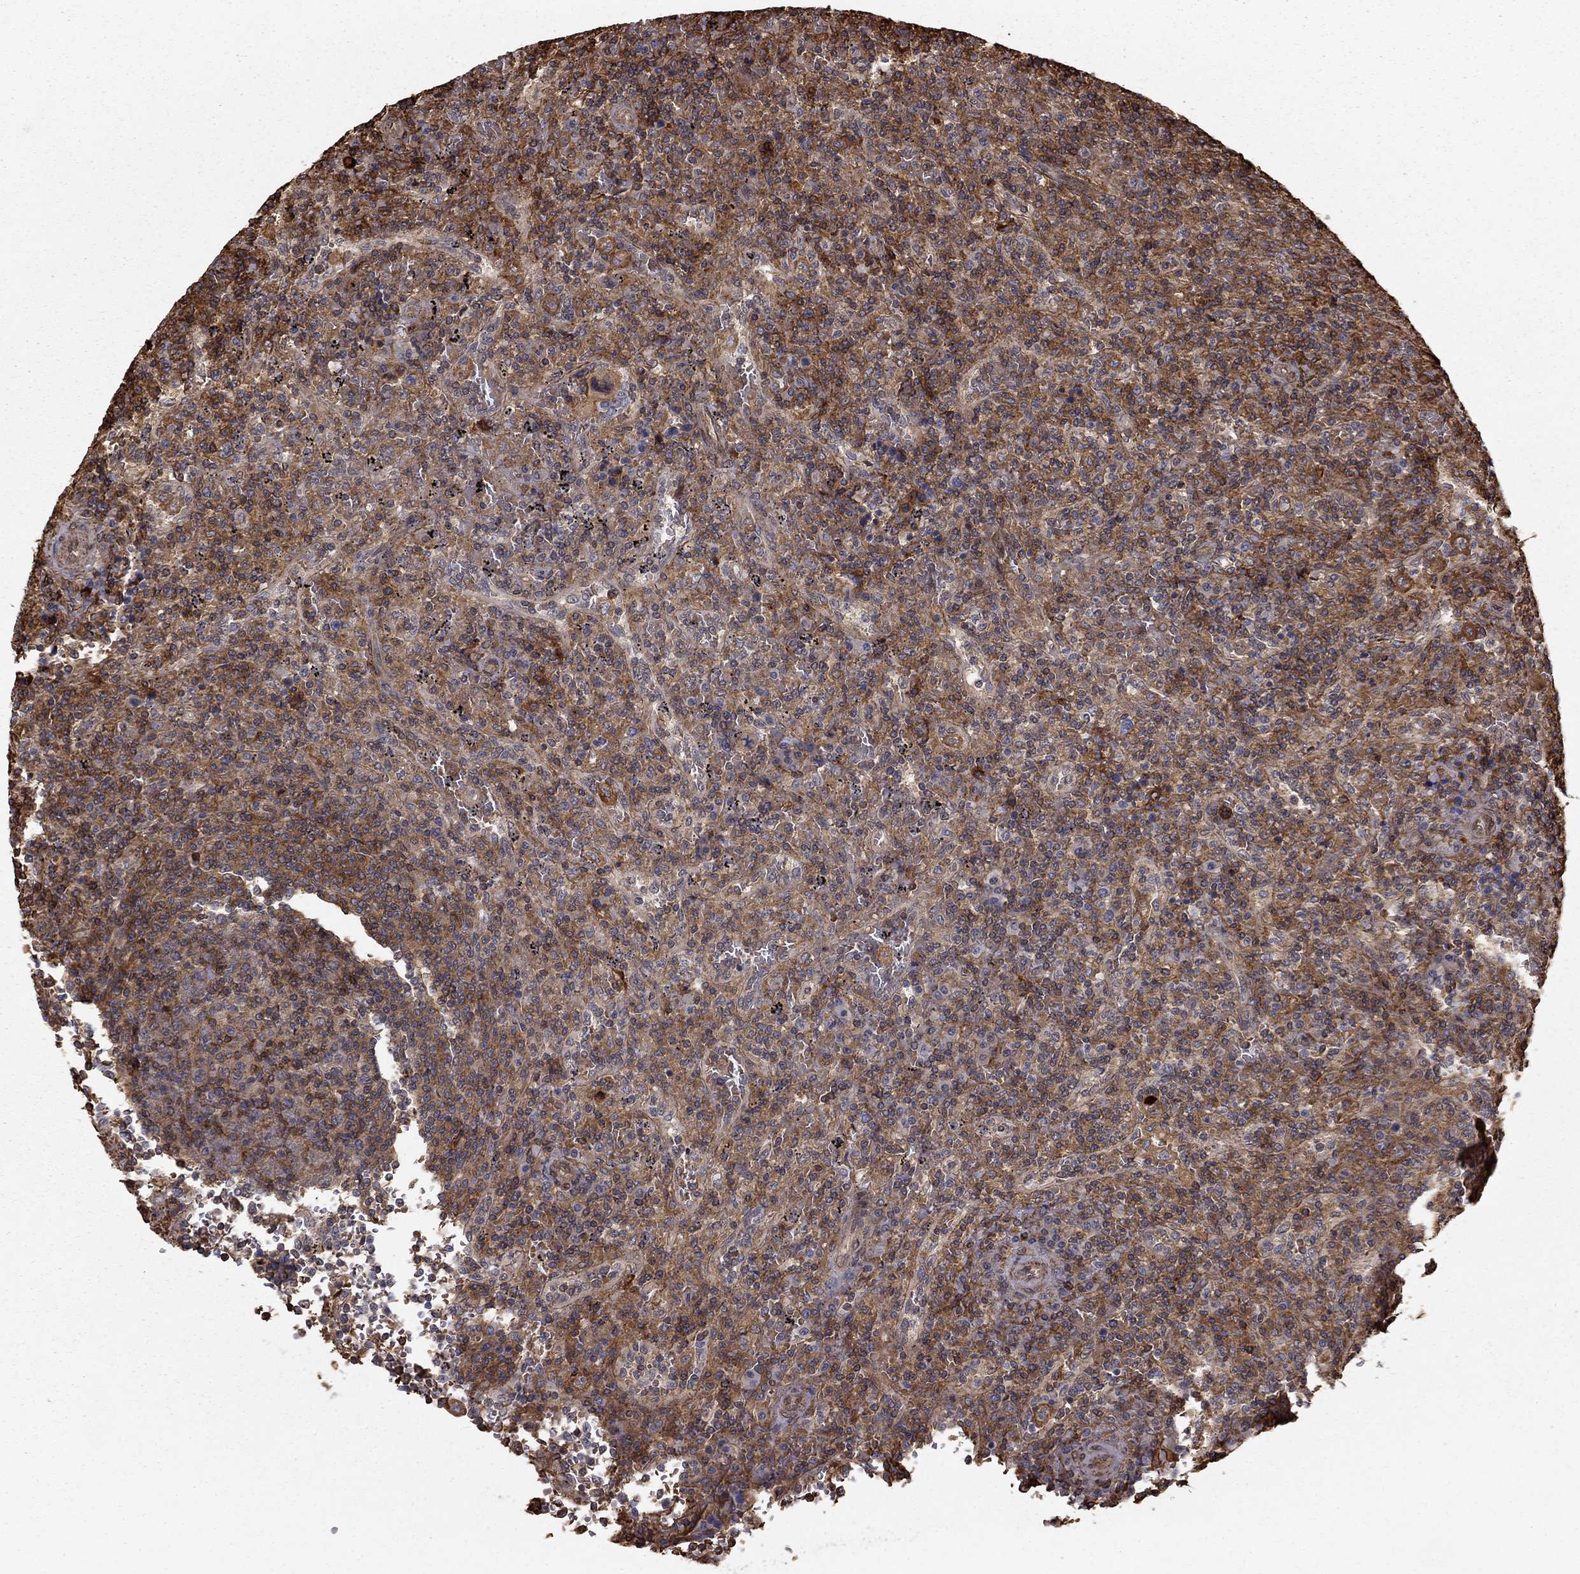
{"staining": {"intensity": "moderate", "quantity": "<25%", "location": "cytoplasmic/membranous"}, "tissue": "lymphoma", "cell_type": "Tumor cells", "image_type": "cancer", "snomed": [{"axis": "morphology", "description": "Malignant lymphoma, non-Hodgkin's type, Low grade"}, {"axis": "topography", "description": "Spleen"}], "caption": "Immunohistochemical staining of low-grade malignant lymphoma, non-Hodgkin's type shows low levels of moderate cytoplasmic/membranous expression in about <25% of tumor cells.", "gene": "HABP4", "patient": {"sex": "male", "age": 62}}